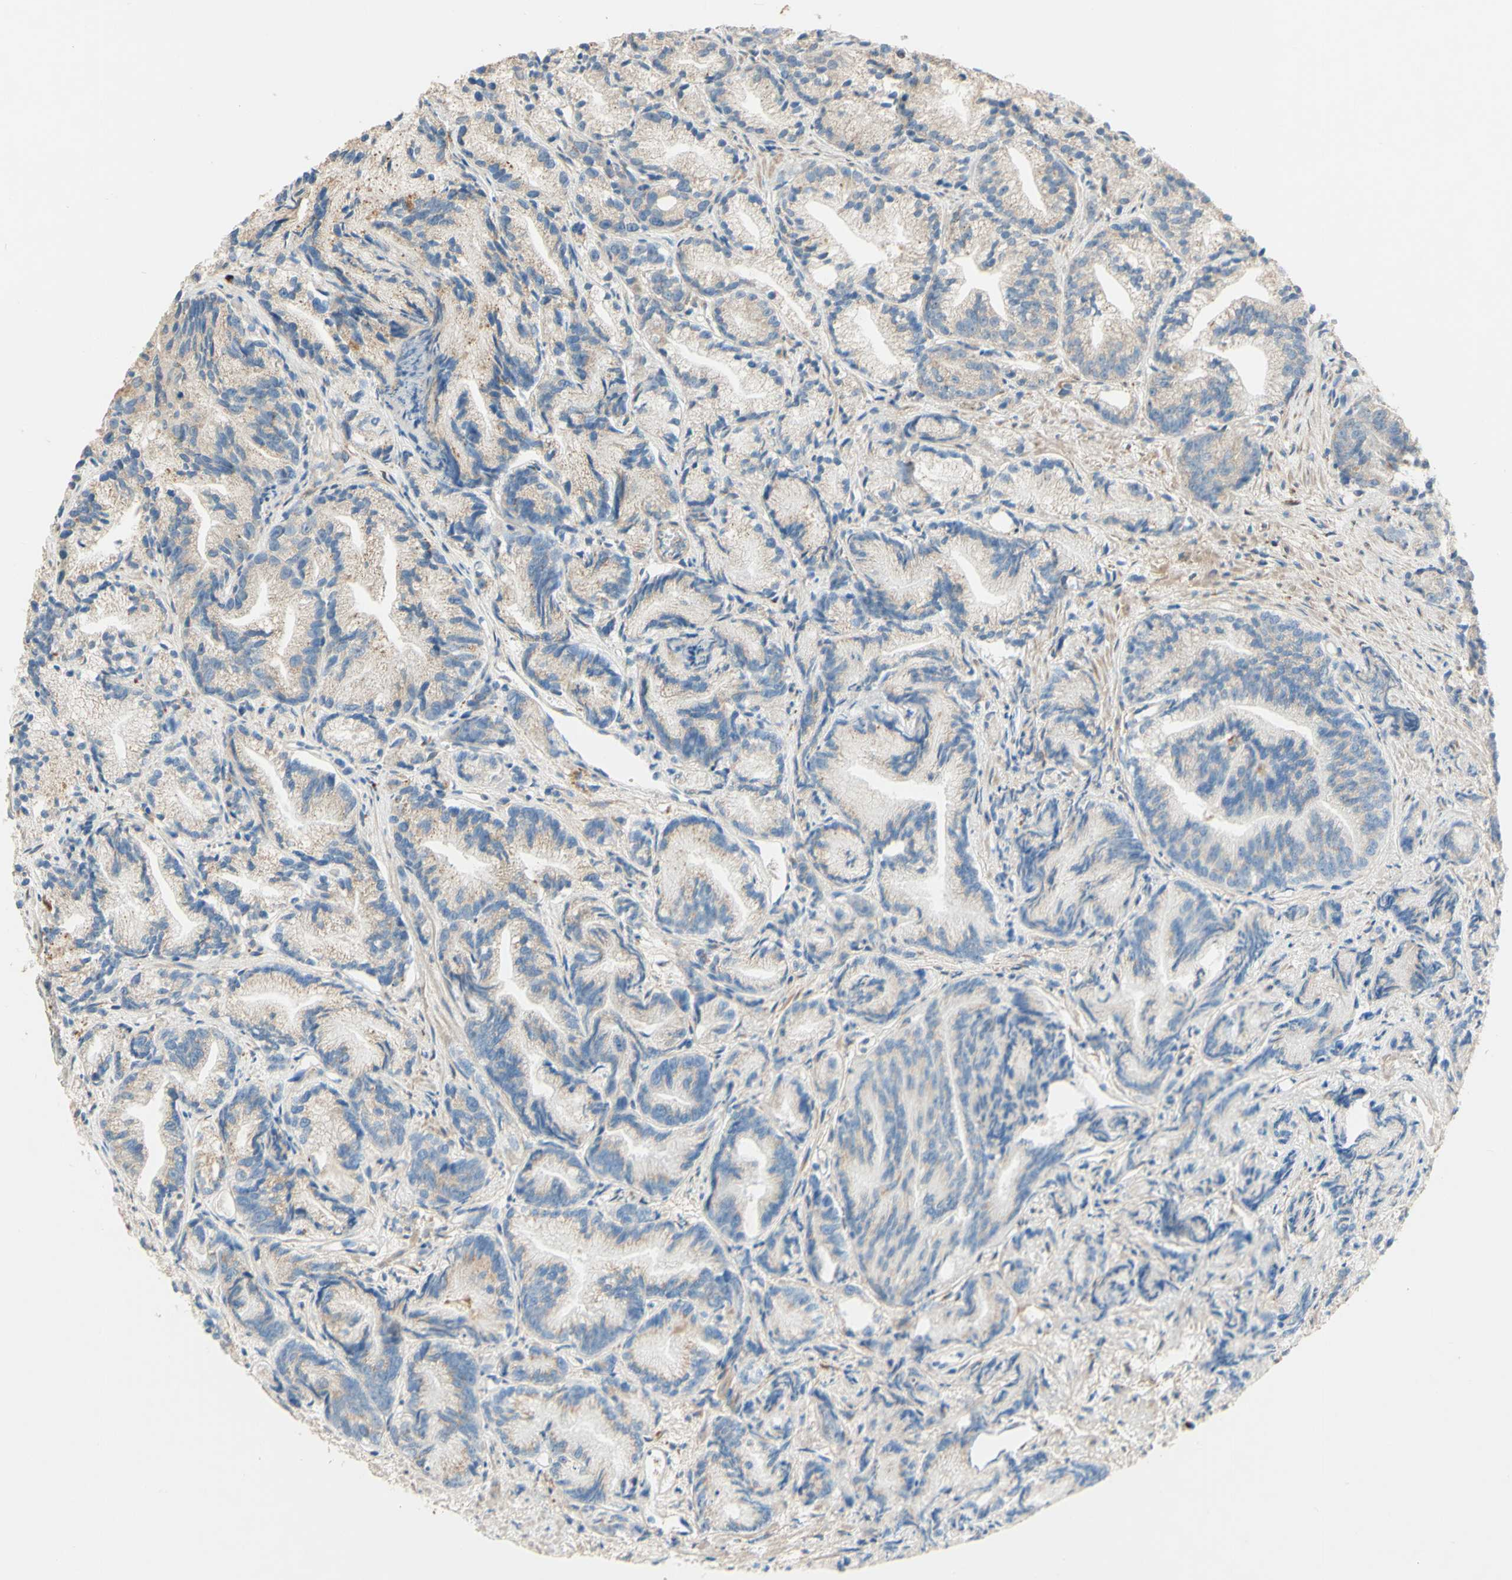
{"staining": {"intensity": "weak", "quantity": "<25%", "location": "cytoplasmic/membranous"}, "tissue": "prostate cancer", "cell_type": "Tumor cells", "image_type": "cancer", "snomed": [{"axis": "morphology", "description": "Adenocarcinoma, Low grade"}, {"axis": "topography", "description": "Prostate"}], "caption": "There is no significant positivity in tumor cells of adenocarcinoma (low-grade) (prostate).", "gene": "DKK3", "patient": {"sex": "male", "age": 89}}